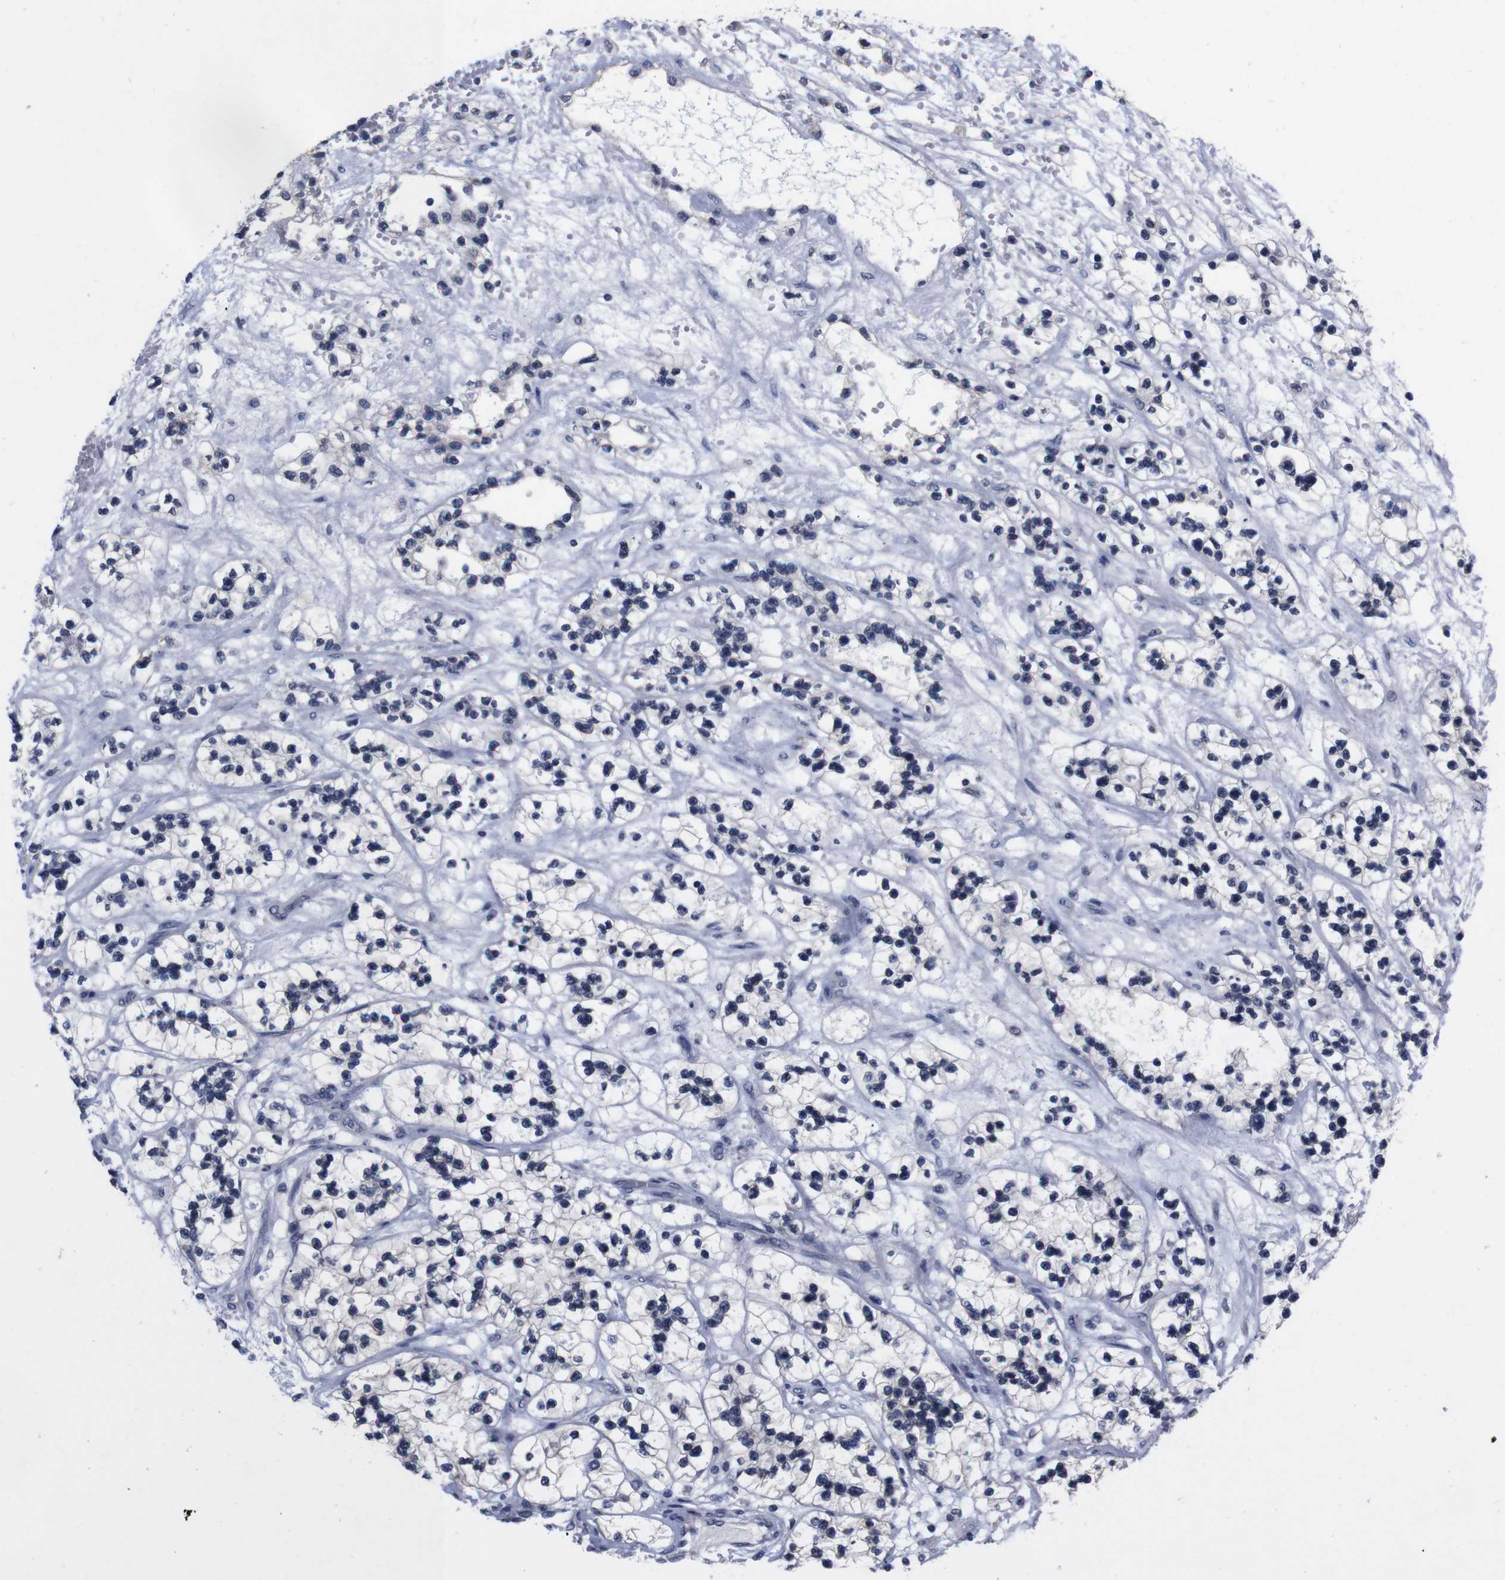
{"staining": {"intensity": "negative", "quantity": "none", "location": "none"}, "tissue": "renal cancer", "cell_type": "Tumor cells", "image_type": "cancer", "snomed": [{"axis": "morphology", "description": "Adenocarcinoma, NOS"}, {"axis": "topography", "description": "Kidney"}], "caption": "There is no significant expression in tumor cells of renal adenocarcinoma.", "gene": "TNFRSF21", "patient": {"sex": "female", "age": 57}}